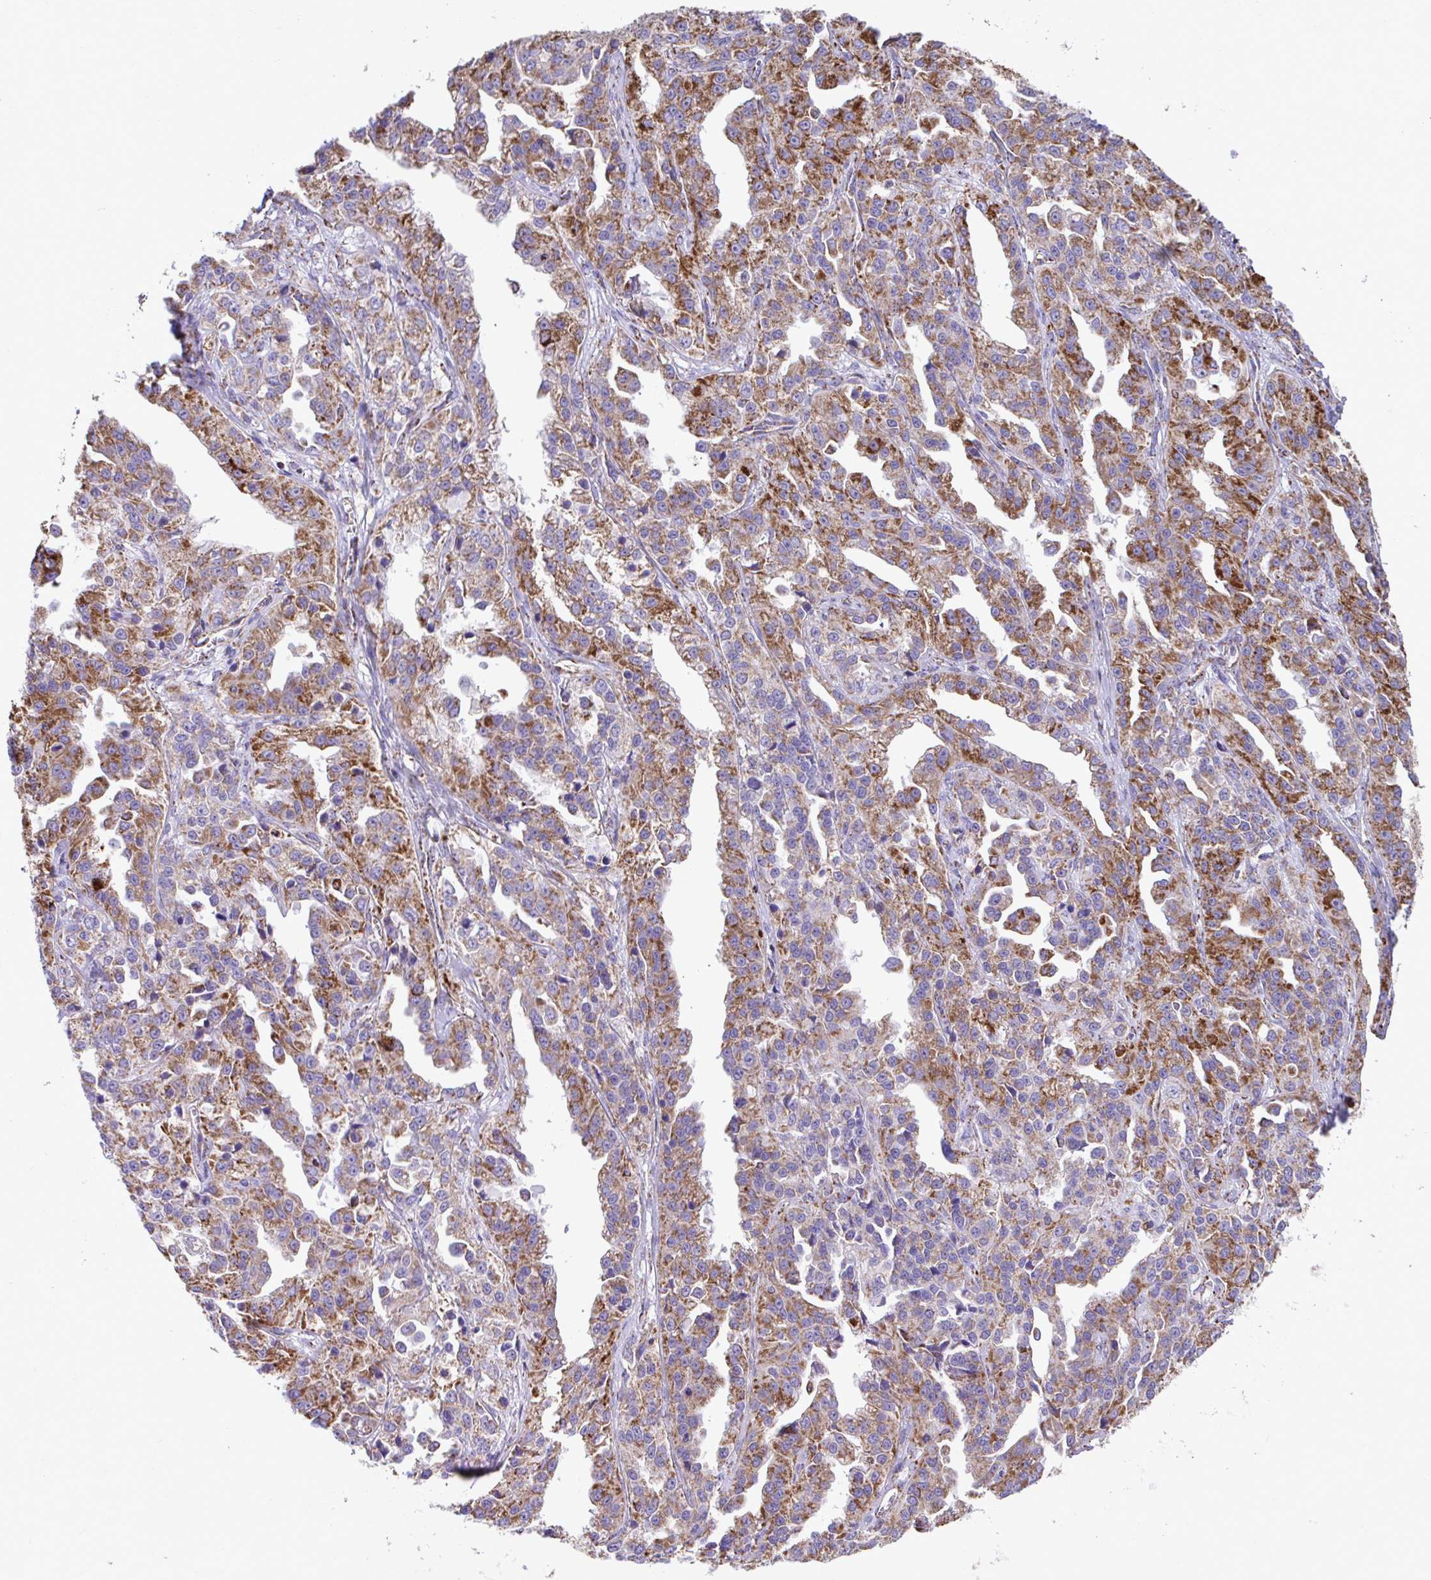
{"staining": {"intensity": "moderate", "quantity": ">75%", "location": "cytoplasmic/membranous"}, "tissue": "ovarian cancer", "cell_type": "Tumor cells", "image_type": "cancer", "snomed": [{"axis": "morphology", "description": "Cystadenocarcinoma, serous, NOS"}, {"axis": "topography", "description": "Ovary"}], "caption": "Ovarian serous cystadenocarcinoma tissue exhibits moderate cytoplasmic/membranous staining in about >75% of tumor cells", "gene": "PCMTD2", "patient": {"sex": "female", "age": 75}}